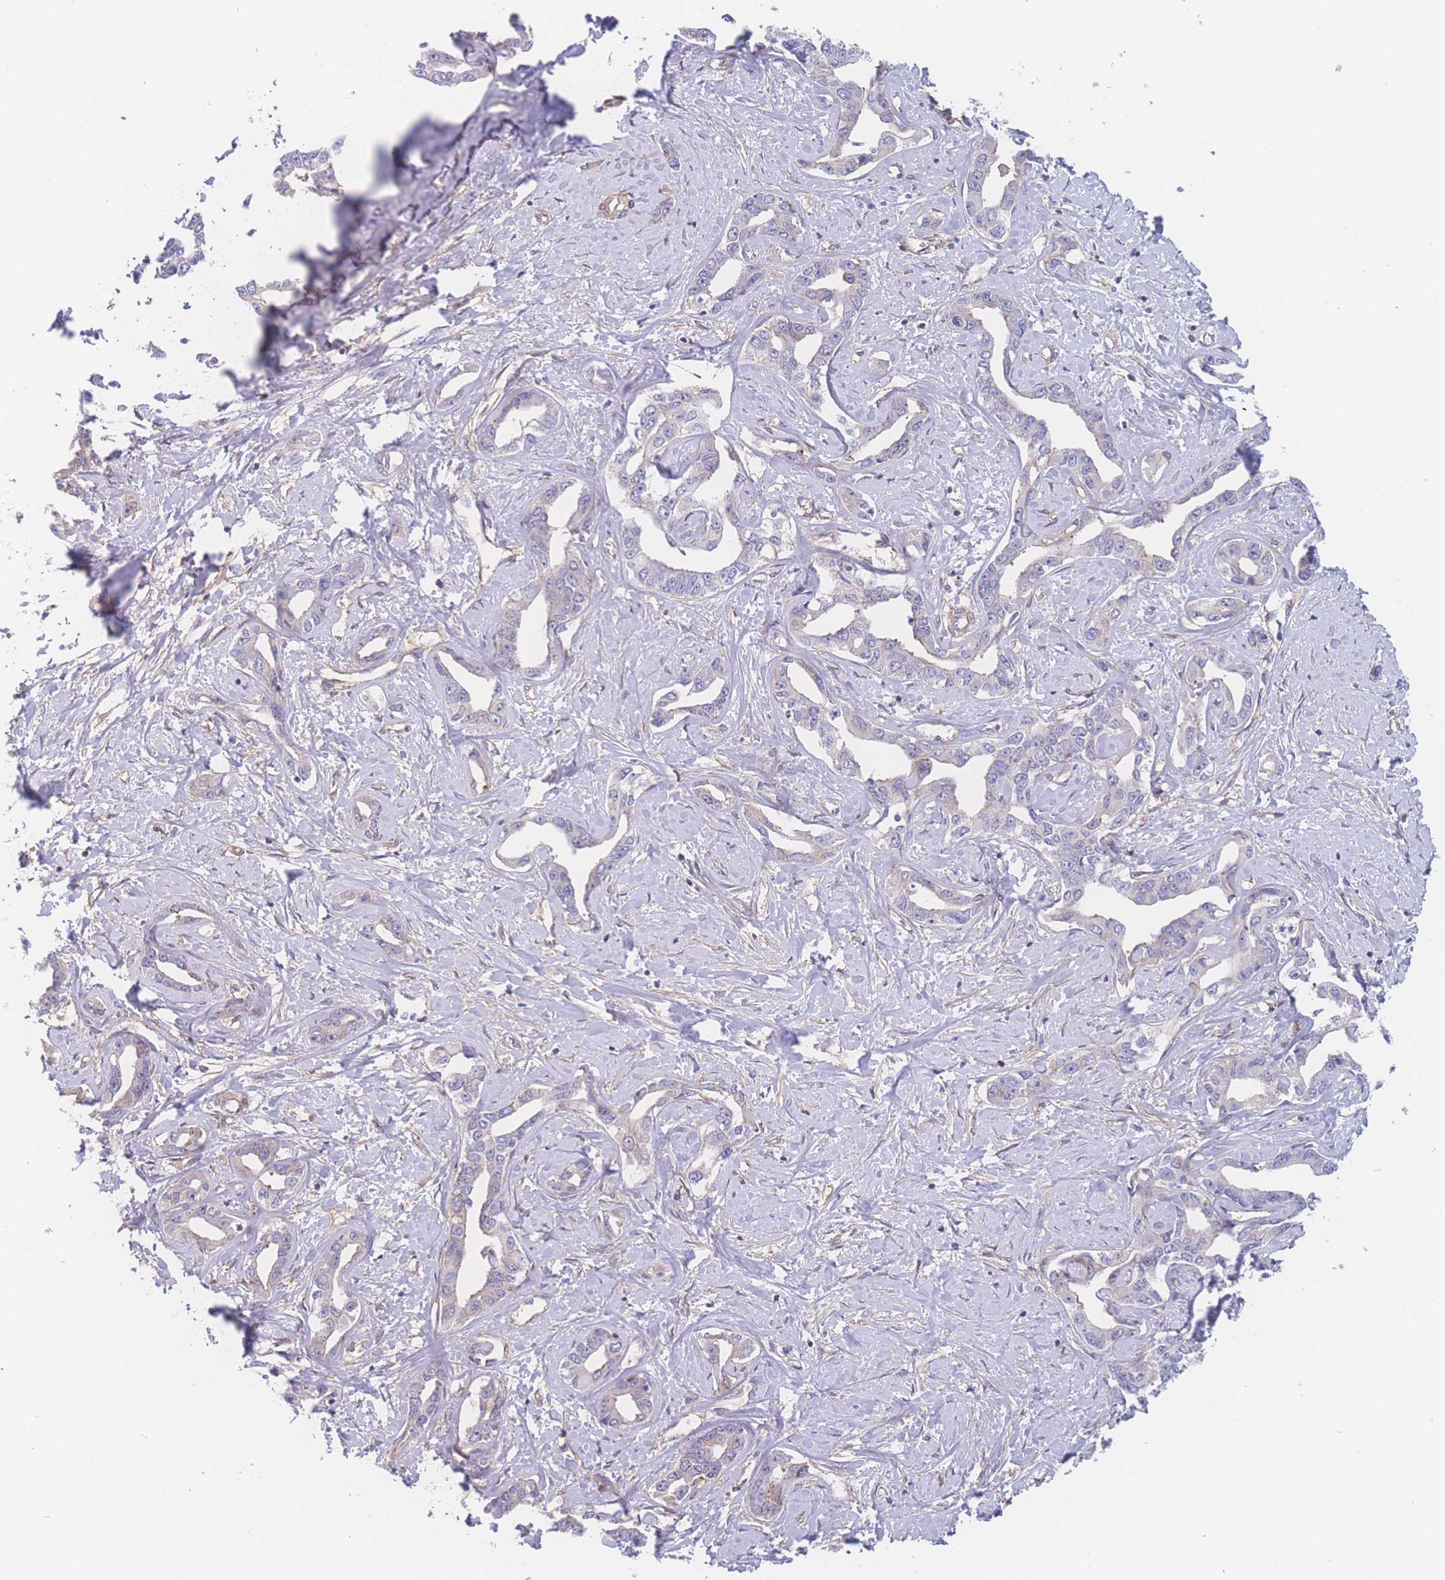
{"staining": {"intensity": "negative", "quantity": "none", "location": "none"}, "tissue": "liver cancer", "cell_type": "Tumor cells", "image_type": "cancer", "snomed": [{"axis": "morphology", "description": "Cholangiocarcinoma"}, {"axis": "topography", "description": "Liver"}], "caption": "This is an immunohistochemistry image of human cholangiocarcinoma (liver). There is no expression in tumor cells.", "gene": "CFAP97", "patient": {"sex": "male", "age": 59}}